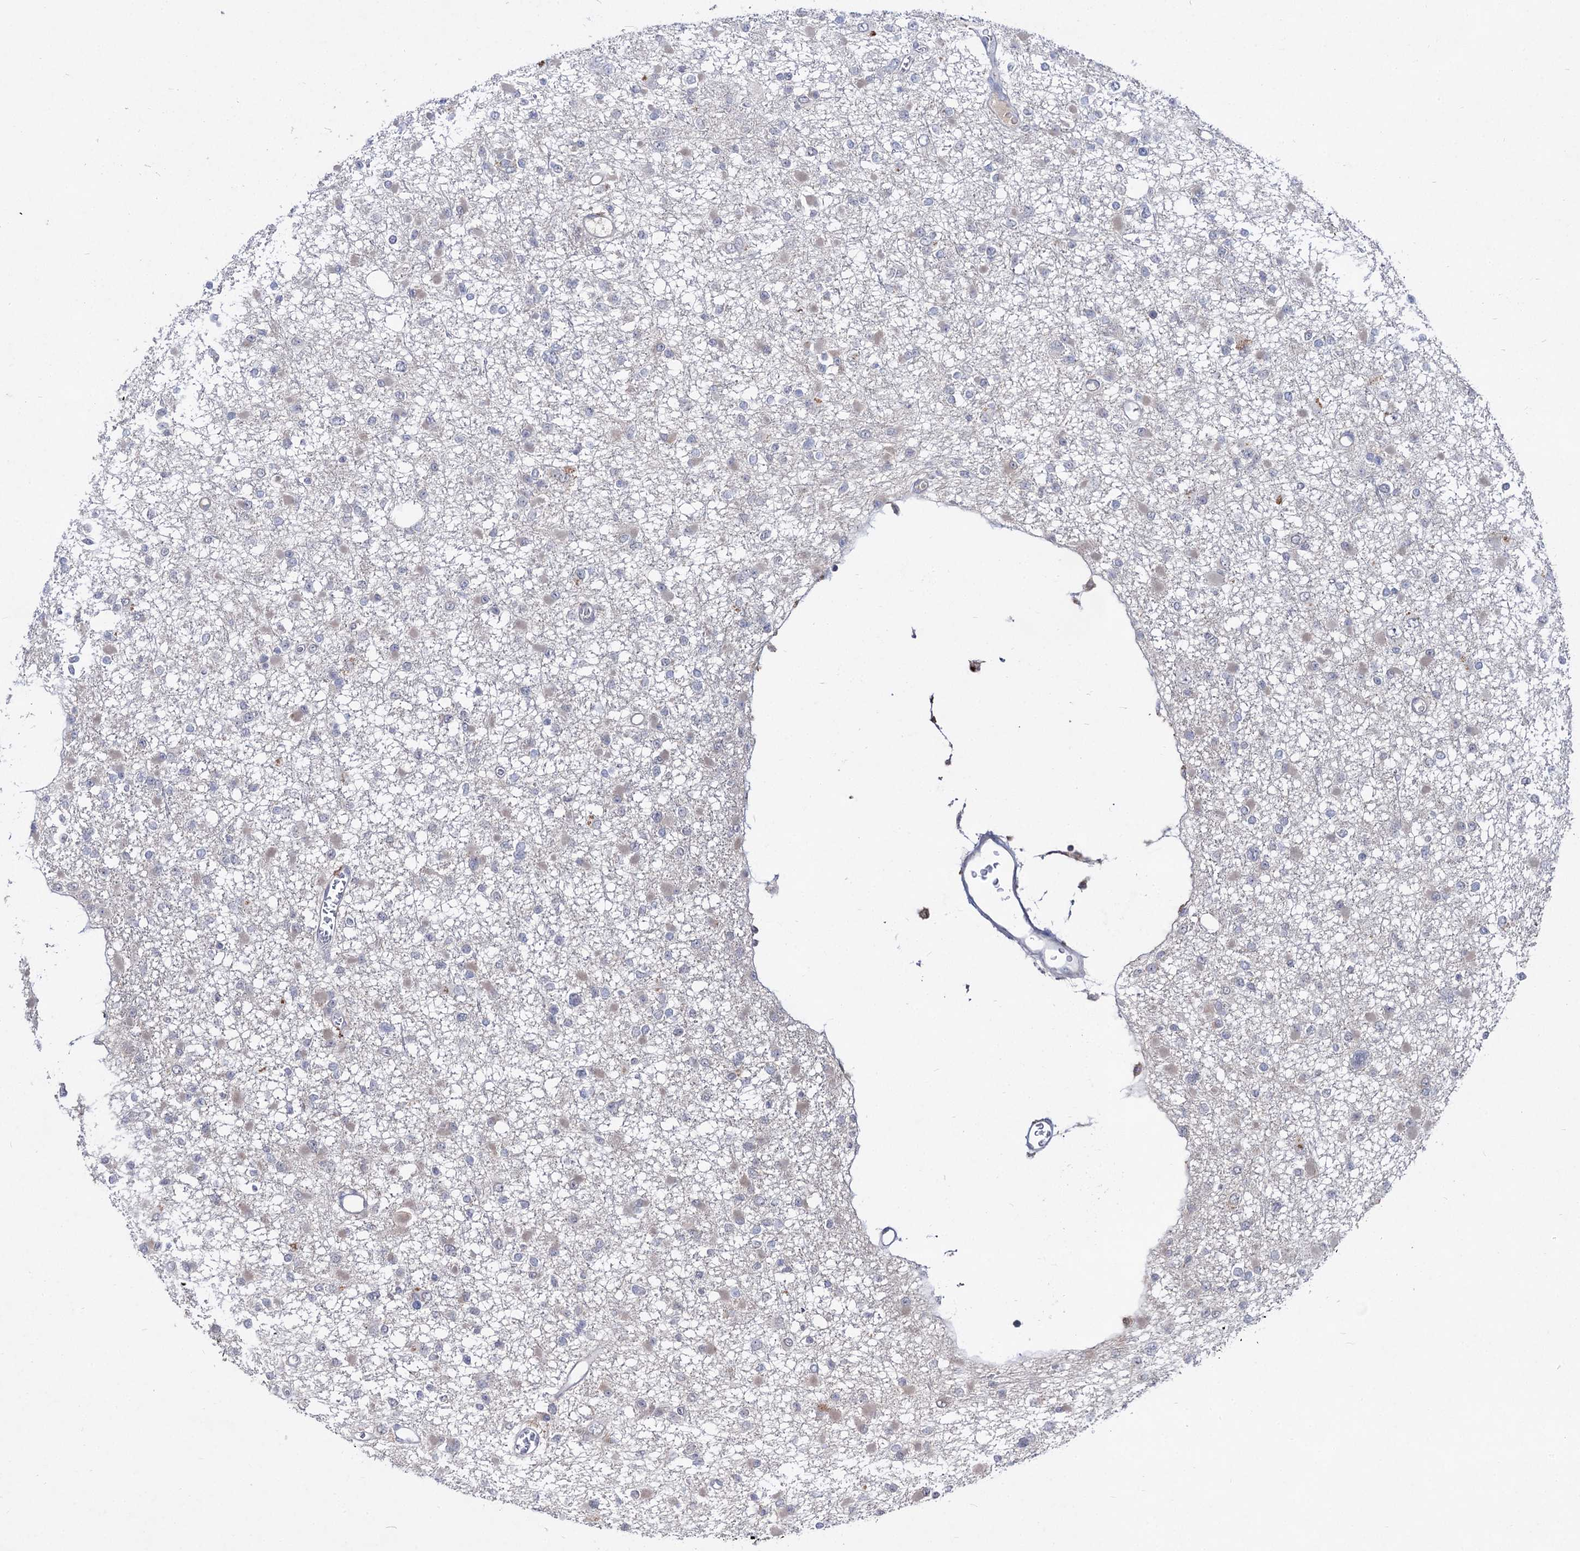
{"staining": {"intensity": "negative", "quantity": "none", "location": "none"}, "tissue": "glioma", "cell_type": "Tumor cells", "image_type": "cancer", "snomed": [{"axis": "morphology", "description": "Glioma, malignant, Low grade"}, {"axis": "topography", "description": "Brain"}], "caption": "The micrograph demonstrates no significant staining in tumor cells of glioma.", "gene": "ACTR6", "patient": {"sex": "female", "age": 22}}